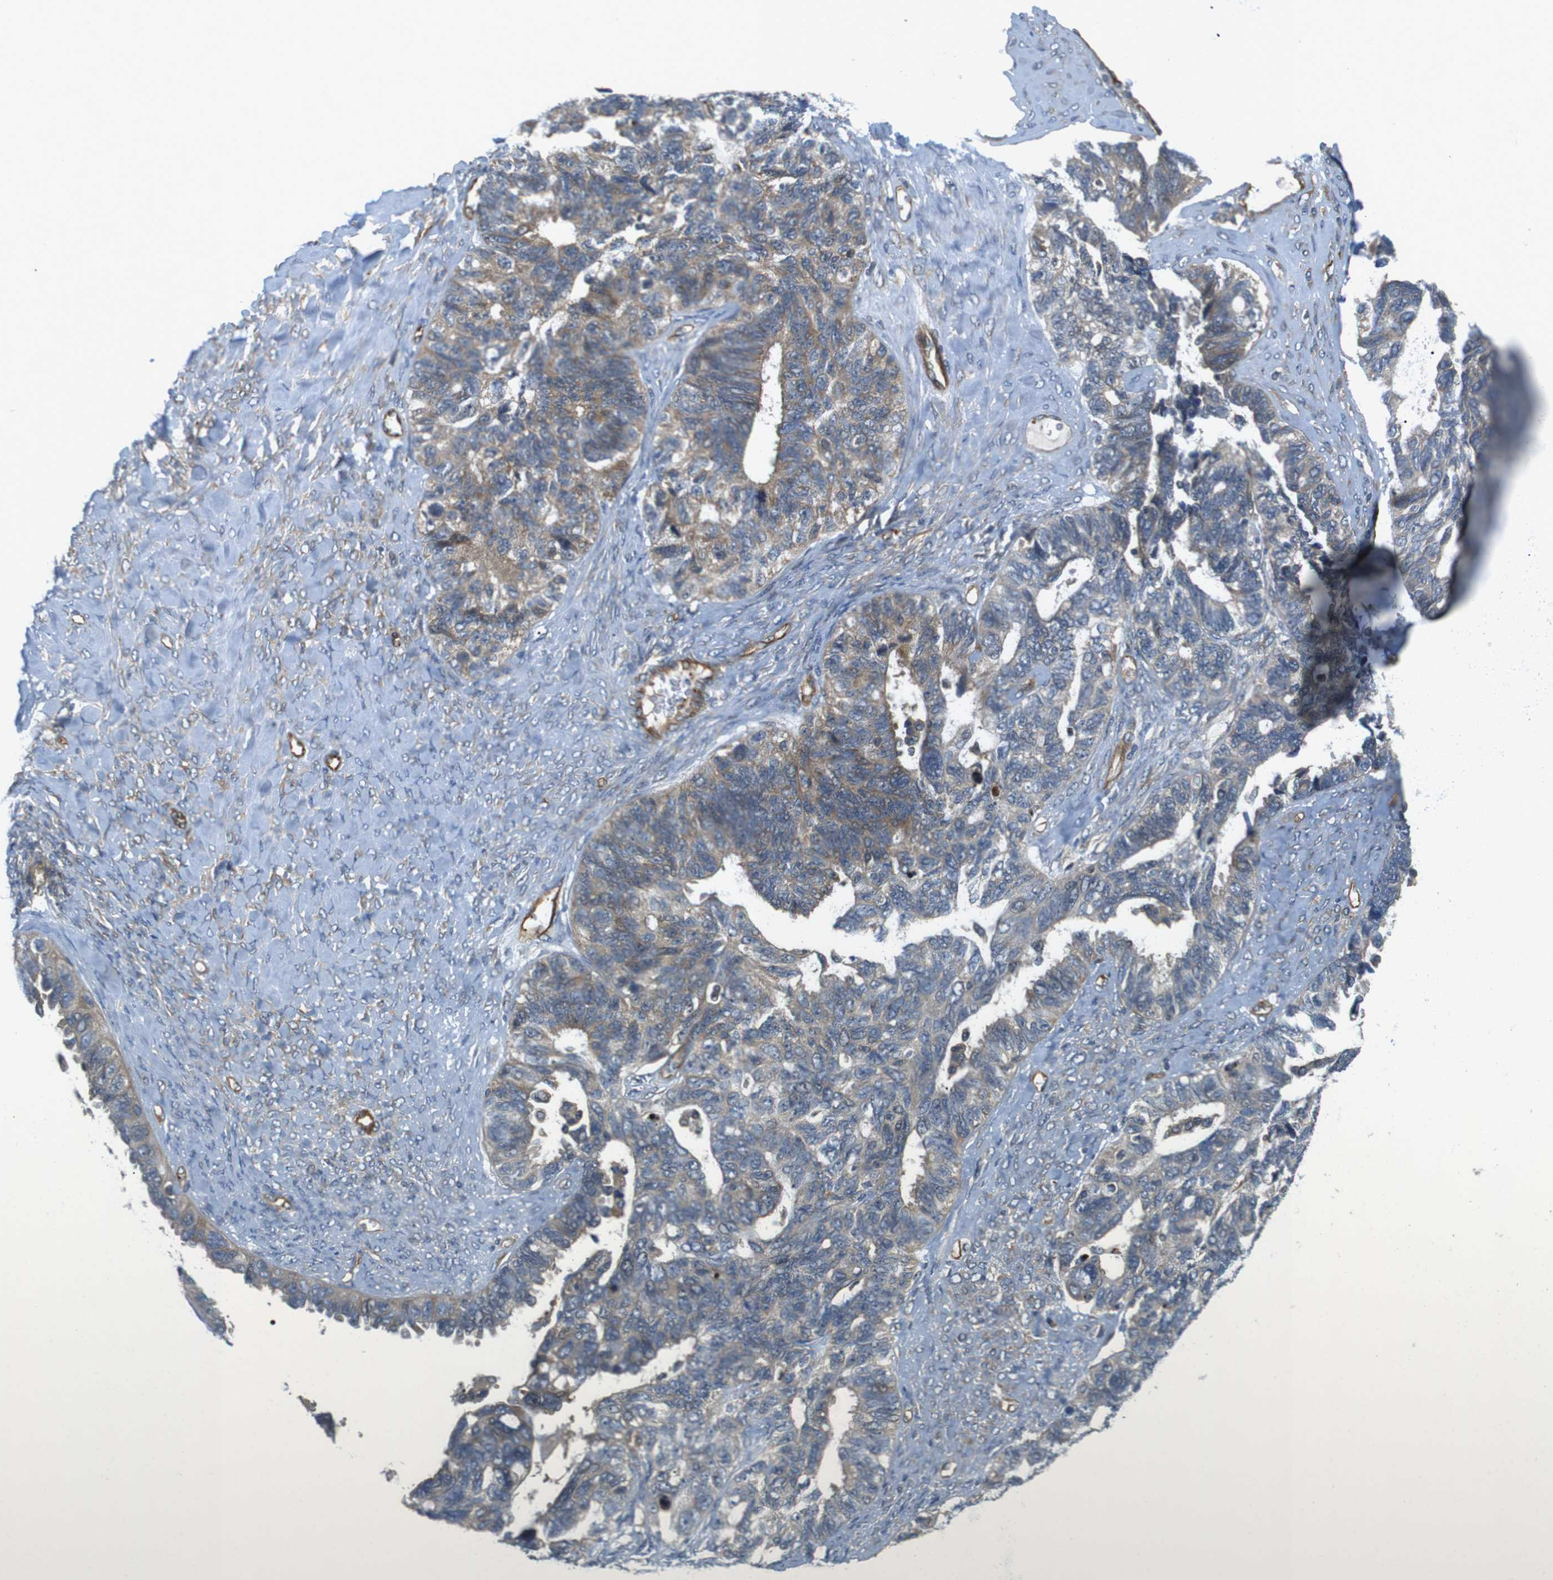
{"staining": {"intensity": "weak", "quantity": ">75%", "location": "cytoplasmic/membranous"}, "tissue": "ovarian cancer", "cell_type": "Tumor cells", "image_type": "cancer", "snomed": [{"axis": "morphology", "description": "Cystadenocarcinoma, serous, NOS"}, {"axis": "topography", "description": "Ovary"}], "caption": "A photomicrograph showing weak cytoplasmic/membranous staining in approximately >75% of tumor cells in ovarian serous cystadenocarcinoma, as visualized by brown immunohistochemical staining.", "gene": "TSC1", "patient": {"sex": "female", "age": 79}}